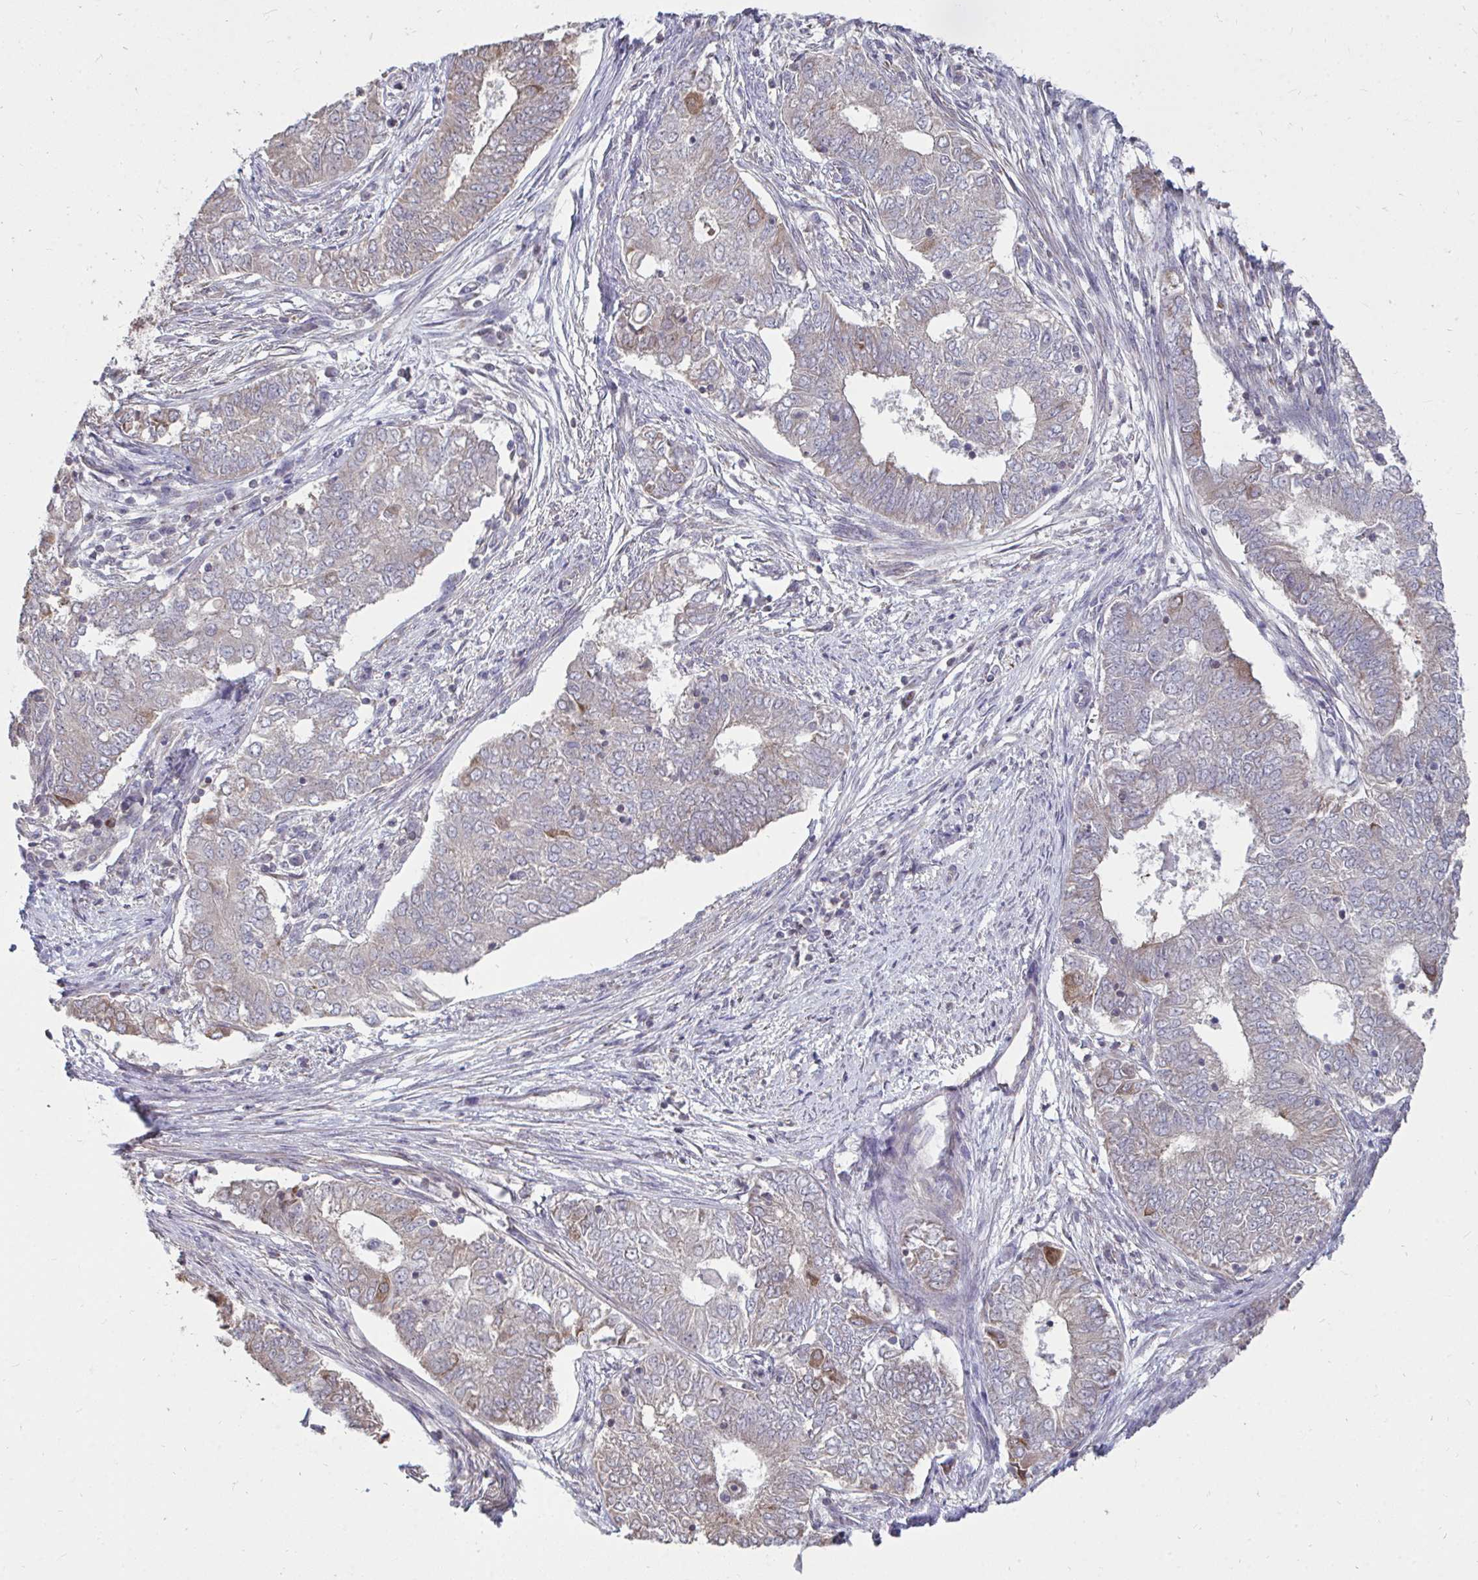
{"staining": {"intensity": "weak", "quantity": "<25%", "location": "cytoplasmic/membranous"}, "tissue": "endometrial cancer", "cell_type": "Tumor cells", "image_type": "cancer", "snomed": [{"axis": "morphology", "description": "Adenocarcinoma, NOS"}, {"axis": "topography", "description": "Endometrium"}], "caption": "Immunohistochemical staining of endometrial cancer shows no significant positivity in tumor cells.", "gene": "DNAJA2", "patient": {"sex": "female", "age": 62}}